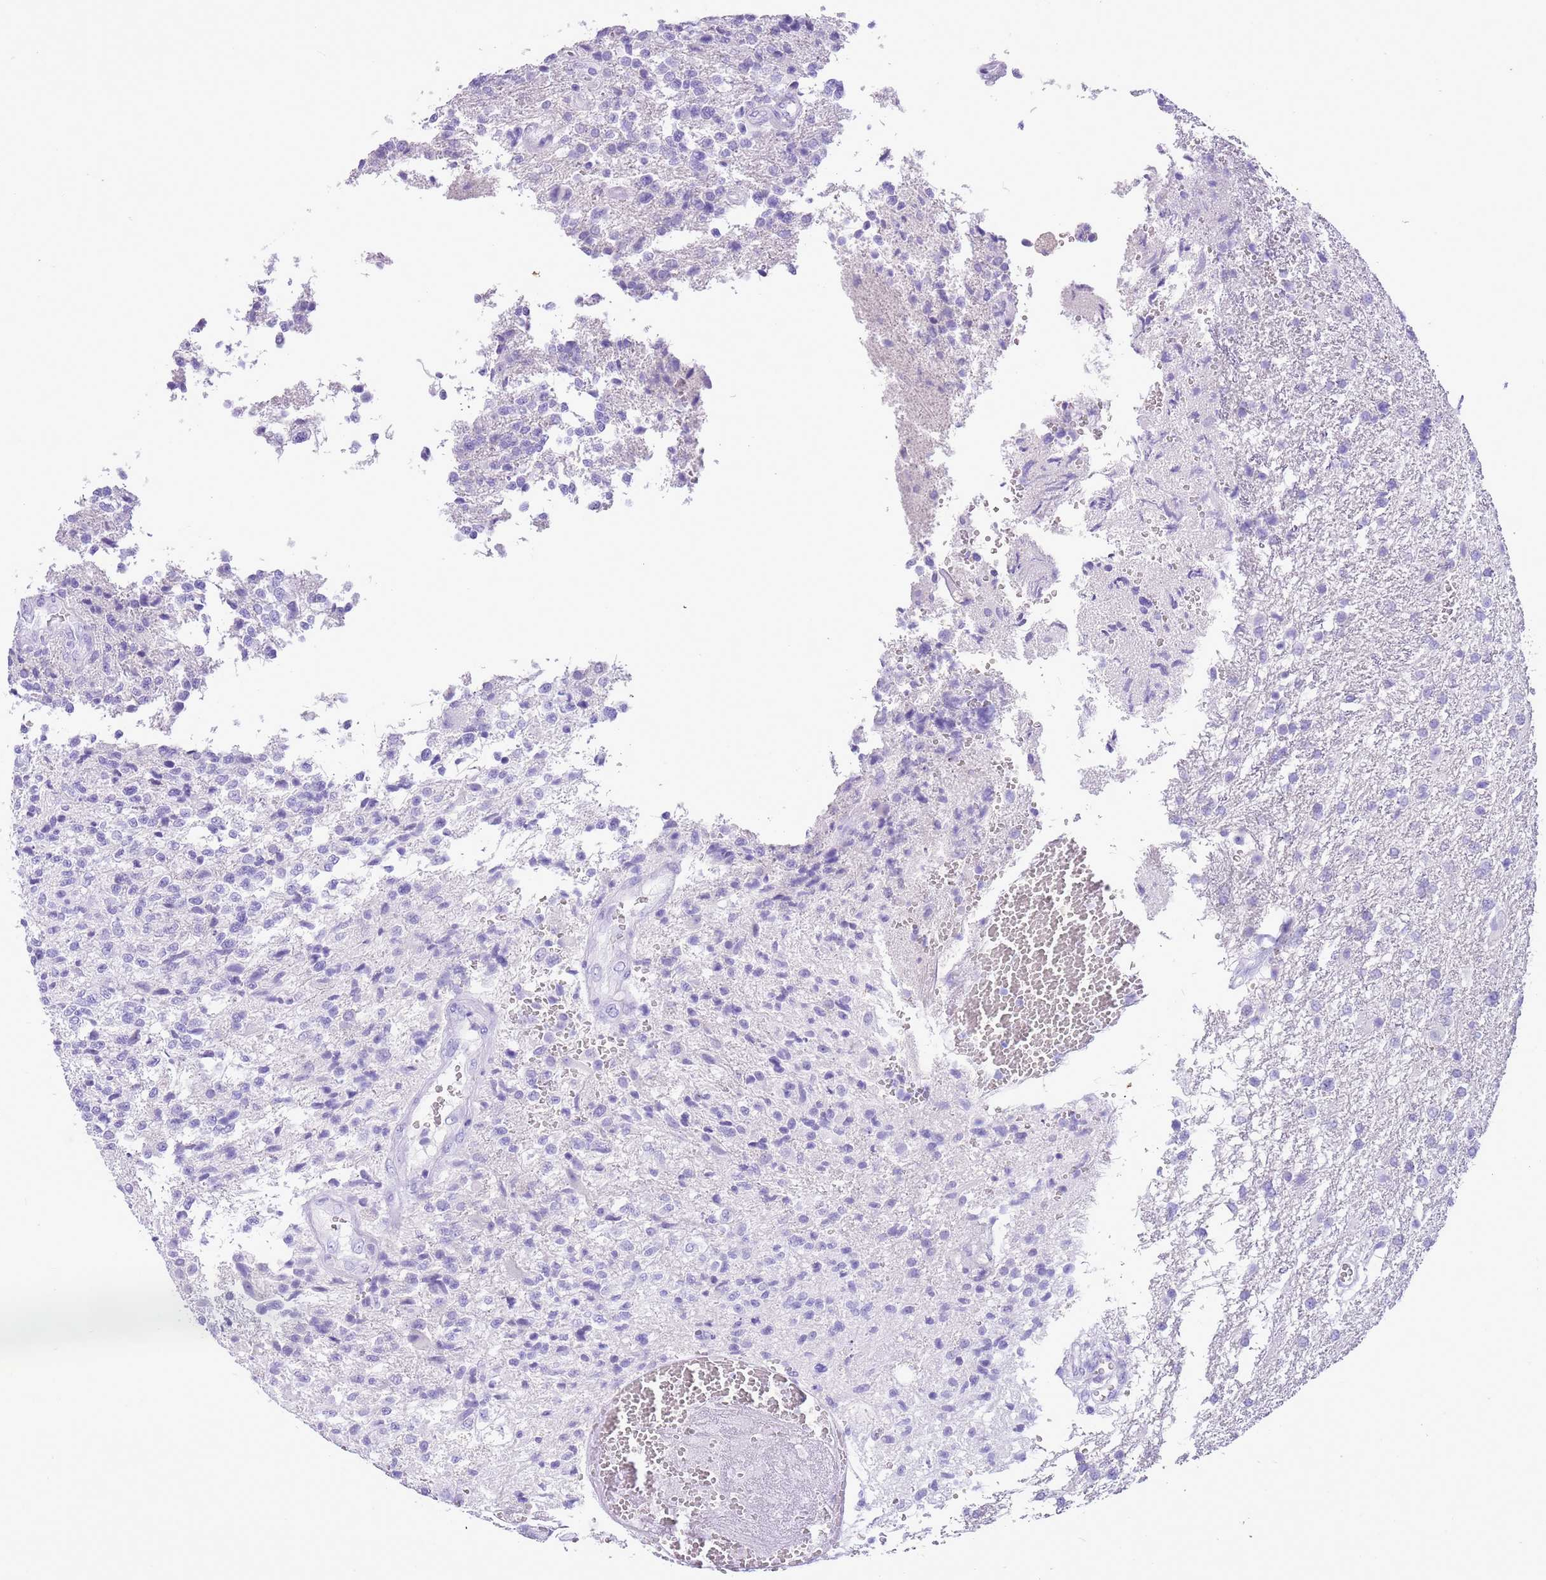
{"staining": {"intensity": "negative", "quantity": "none", "location": "none"}, "tissue": "glioma", "cell_type": "Tumor cells", "image_type": "cancer", "snomed": [{"axis": "morphology", "description": "Glioma, malignant, High grade"}, {"axis": "topography", "description": "Brain"}], "caption": "The photomicrograph demonstrates no staining of tumor cells in glioma. (Brightfield microscopy of DAB (3,3'-diaminobenzidine) immunohistochemistry (IHC) at high magnification).", "gene": "TBC1D10B", "patient": {"sex": "male", "age": 56}}